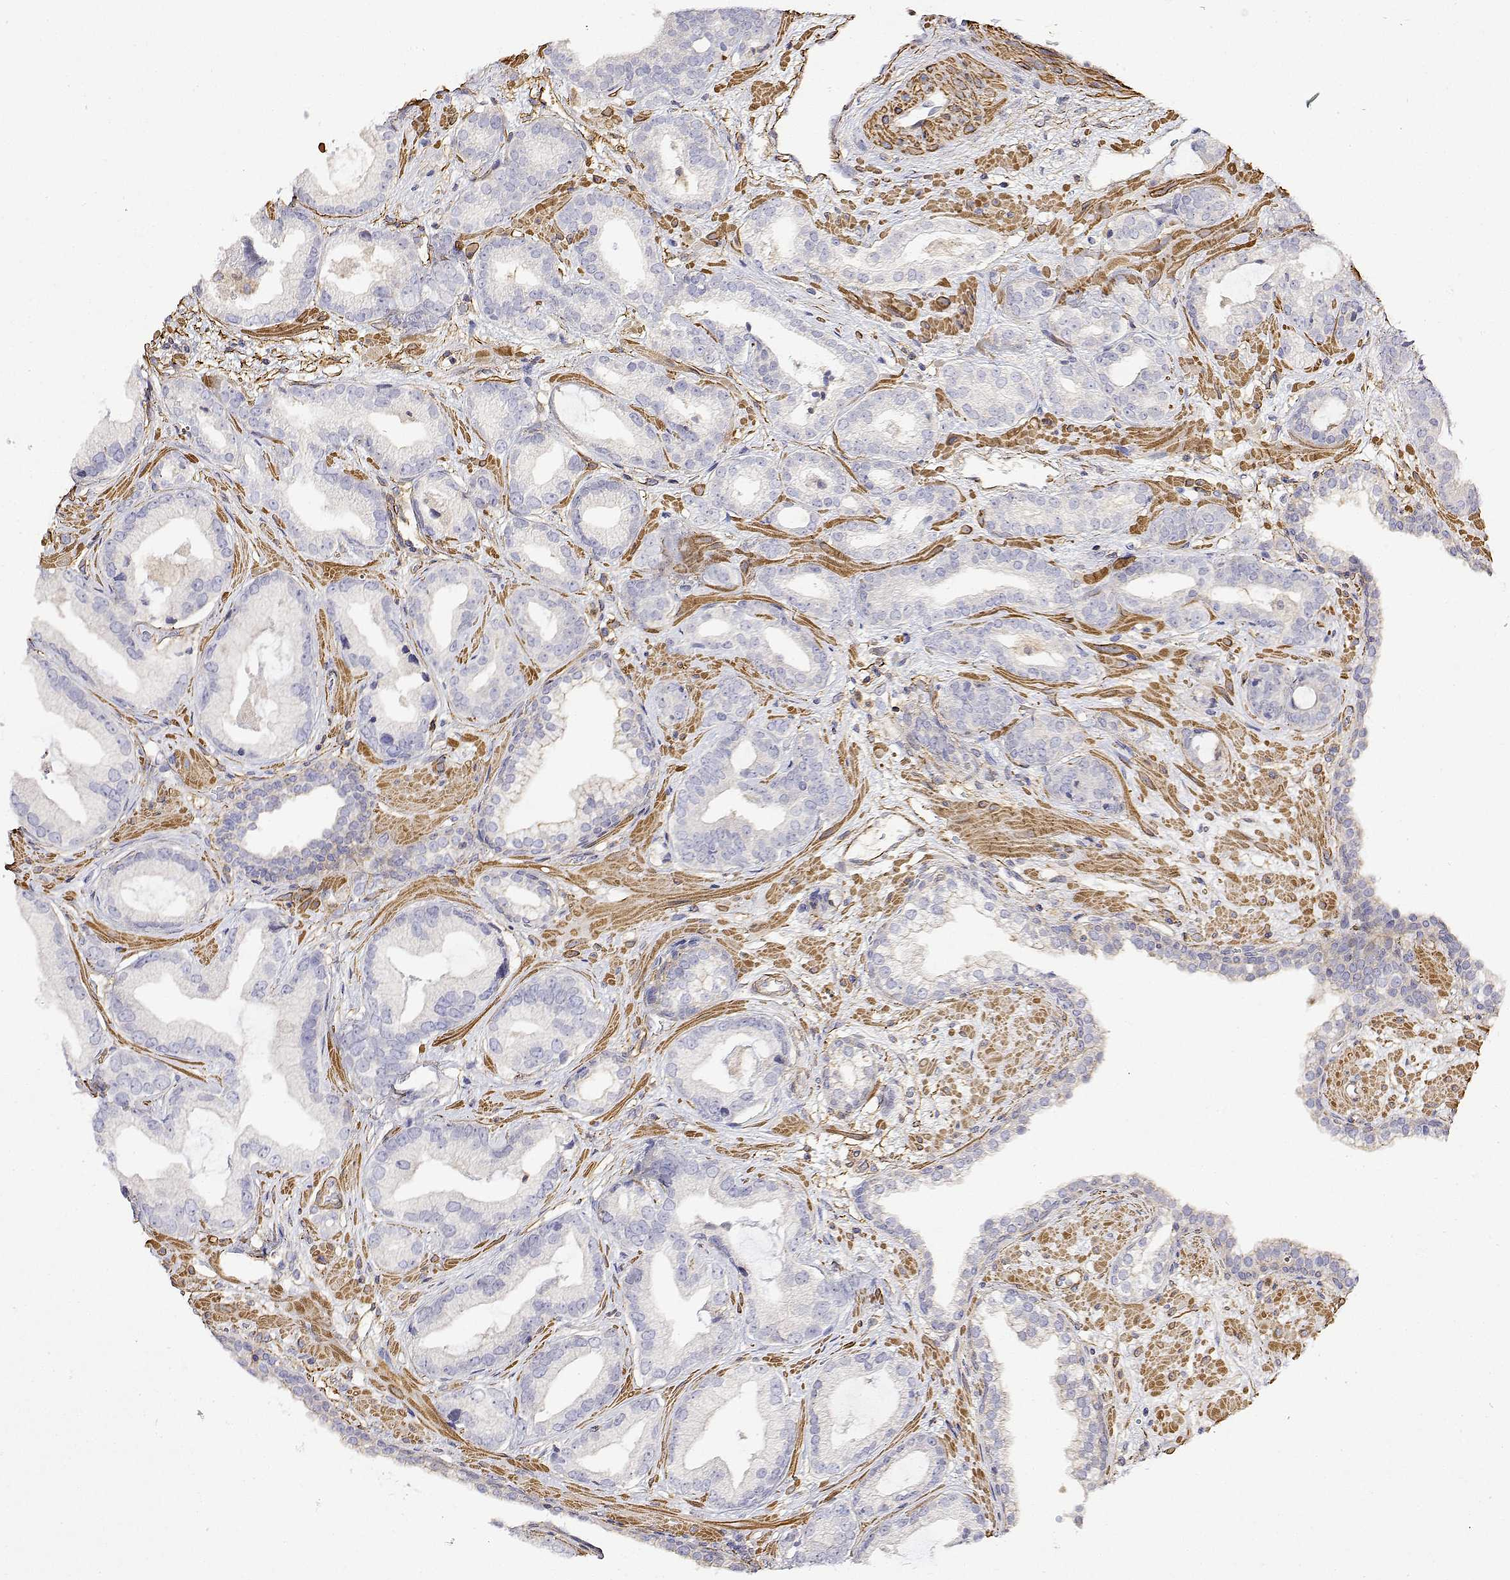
{"staining": {"intensity": "negative", "quantity": "none", "location": "none"}, "tissue": "prostate cancer", "cell_type": "Tumor cells", "image_type": "cancer", "snomed": [{"axis": "morphology", "description": "Adenocarcinoma, Low grade"}, {"axis": "topography", "description": "Prostate"}], "caption": "Tumor cells are negative for brown protein staining in prostate cancer.", "gene": "SOWAHD", "patient": {"sex": "male", "age": 62}}